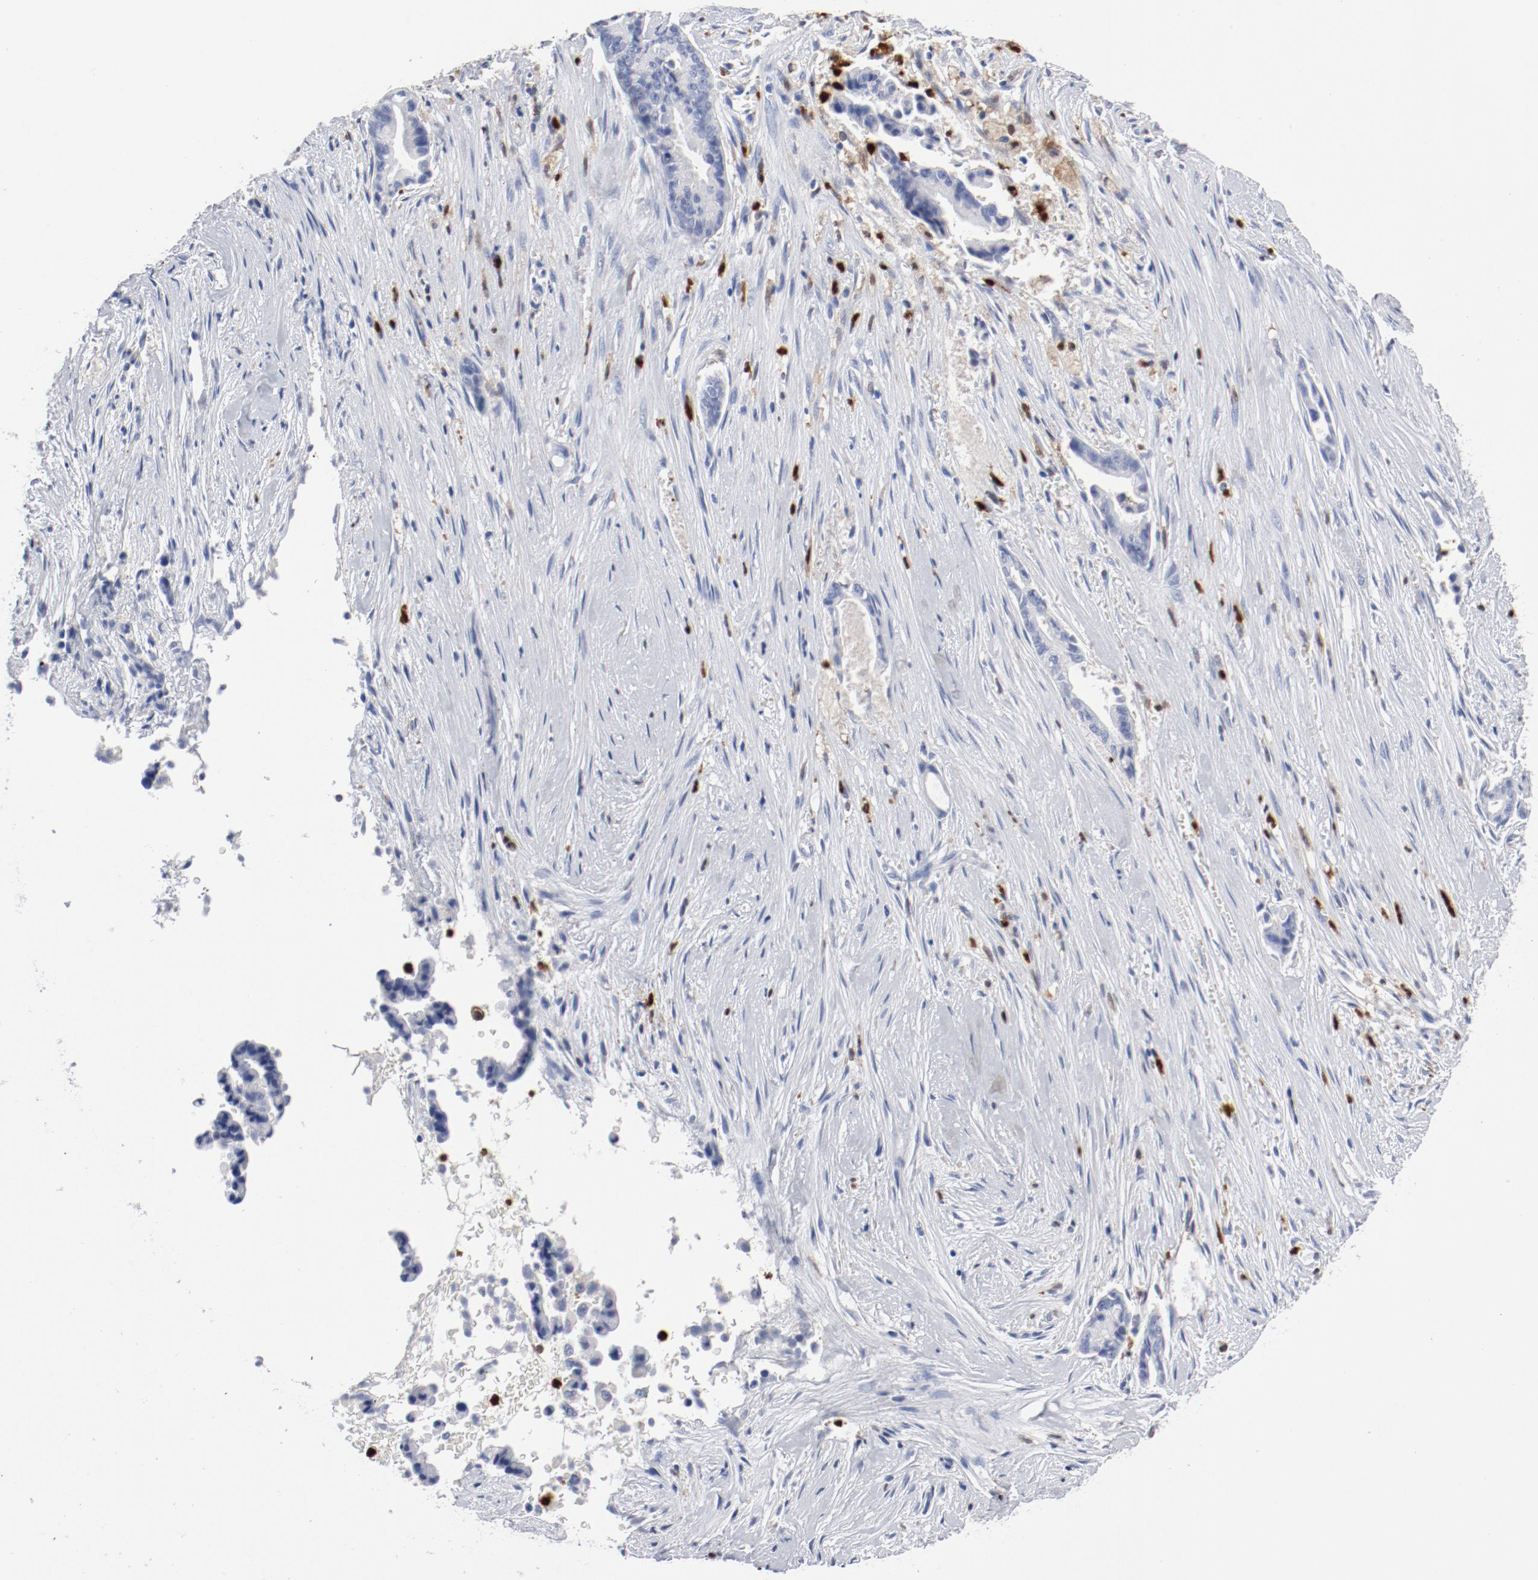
{"staining": {"intensity": "negative", "quantity": "none", "location": "none"}, "tissue": "liver cancer", "cell_type": "Tumor cells", "image_type": "cancer", "snomed": [{"axis": "morphology", "description": "Cholangiocarcinoma"}, {"axis": "topography", "description": "Liver"}], "caption": "A histopathology image of human liver cholangiocarcinoma is negative for staining in tumor cells.", "gene": "NCF1", "patient": {"sex": "female", "age": 55}}